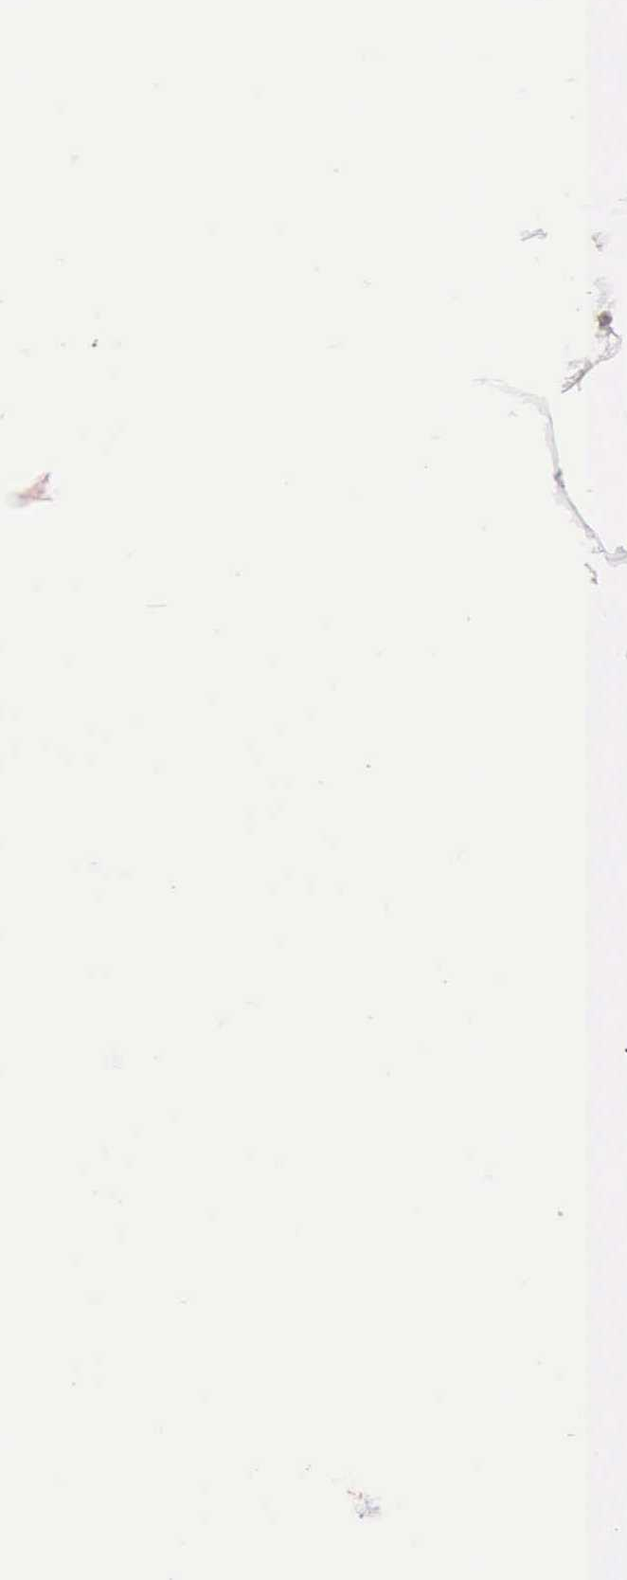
{"staining": {"intensity": "negative", "quantity": "none", "location": "none"}, "tissue": "adipose tissue", "cell_type": "Adipocytes", "image_type": "normal", "snomed": [{"axis": "morphology", "description": "Normal tissue, NOS"}, {"axis": "morphology", "description": "Duct carcinoma"}, {"axis": "topography", "description": "Breast"}, {"axis": "topography", "description": "Adipose tissue"}], "caption": "DAB immunohistochemical staining of unremarkable adipose tissue reveals no significant staining in adipocytes.", "gene": "CFI", "patient": {"sex": "female", "age": 37}}